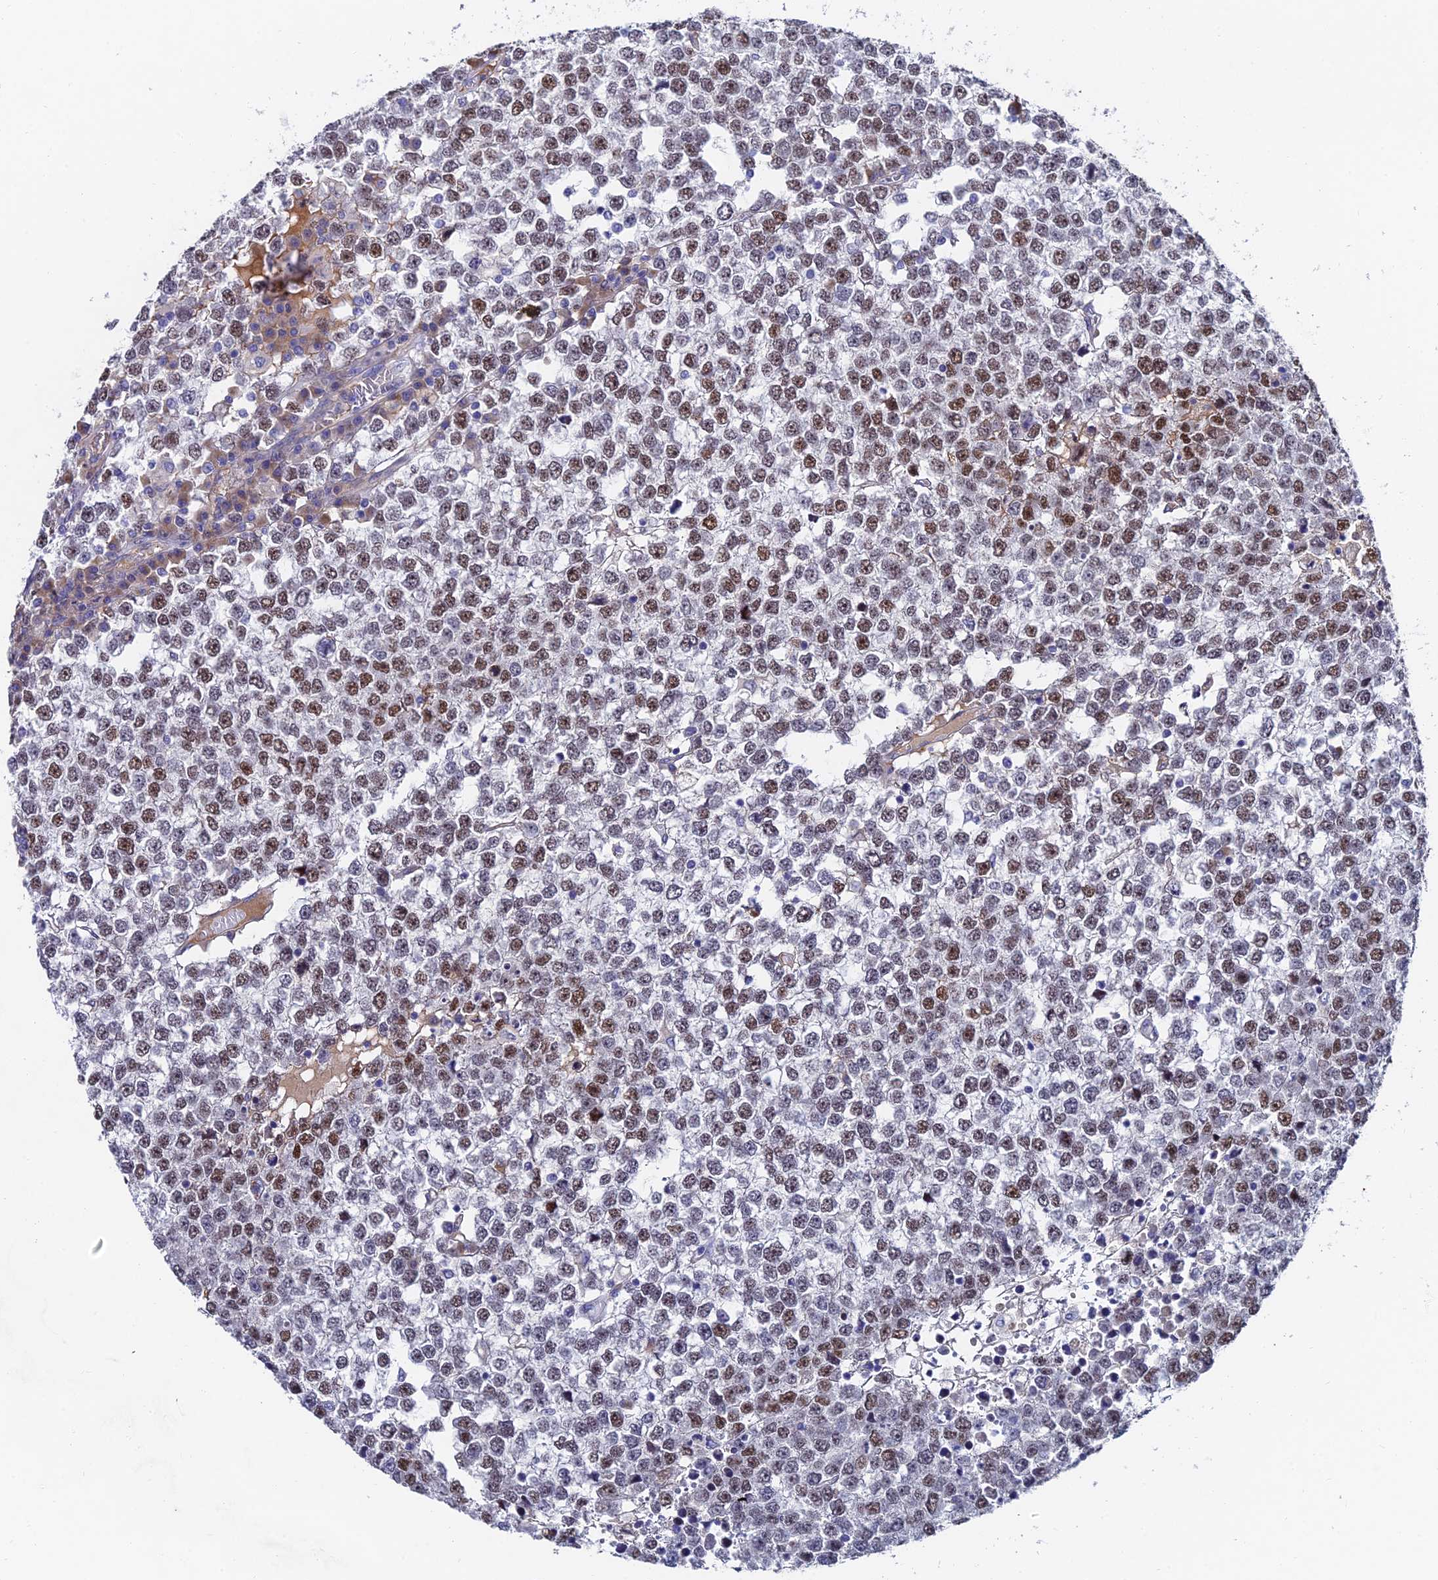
{"staining": {"intensity": "moderate", "quantity": "25%-75%", "location": "nuclear"}, "tissue": "testis cancer", "cell_type": "Tumor cells", "image_type": "cancer", "snomed": [{"axis": "morphology", "description": "Seminoma, NOS"}, {"axis": "topography", "description": "Testis"}], "caption": "Tumor cells reveal medium levels of moderate nuclear staining in approximately 25%-75% of cells in human testis cancer.", "gene": "TRIM24", "patient": {"sex": "male", "age": 65}}